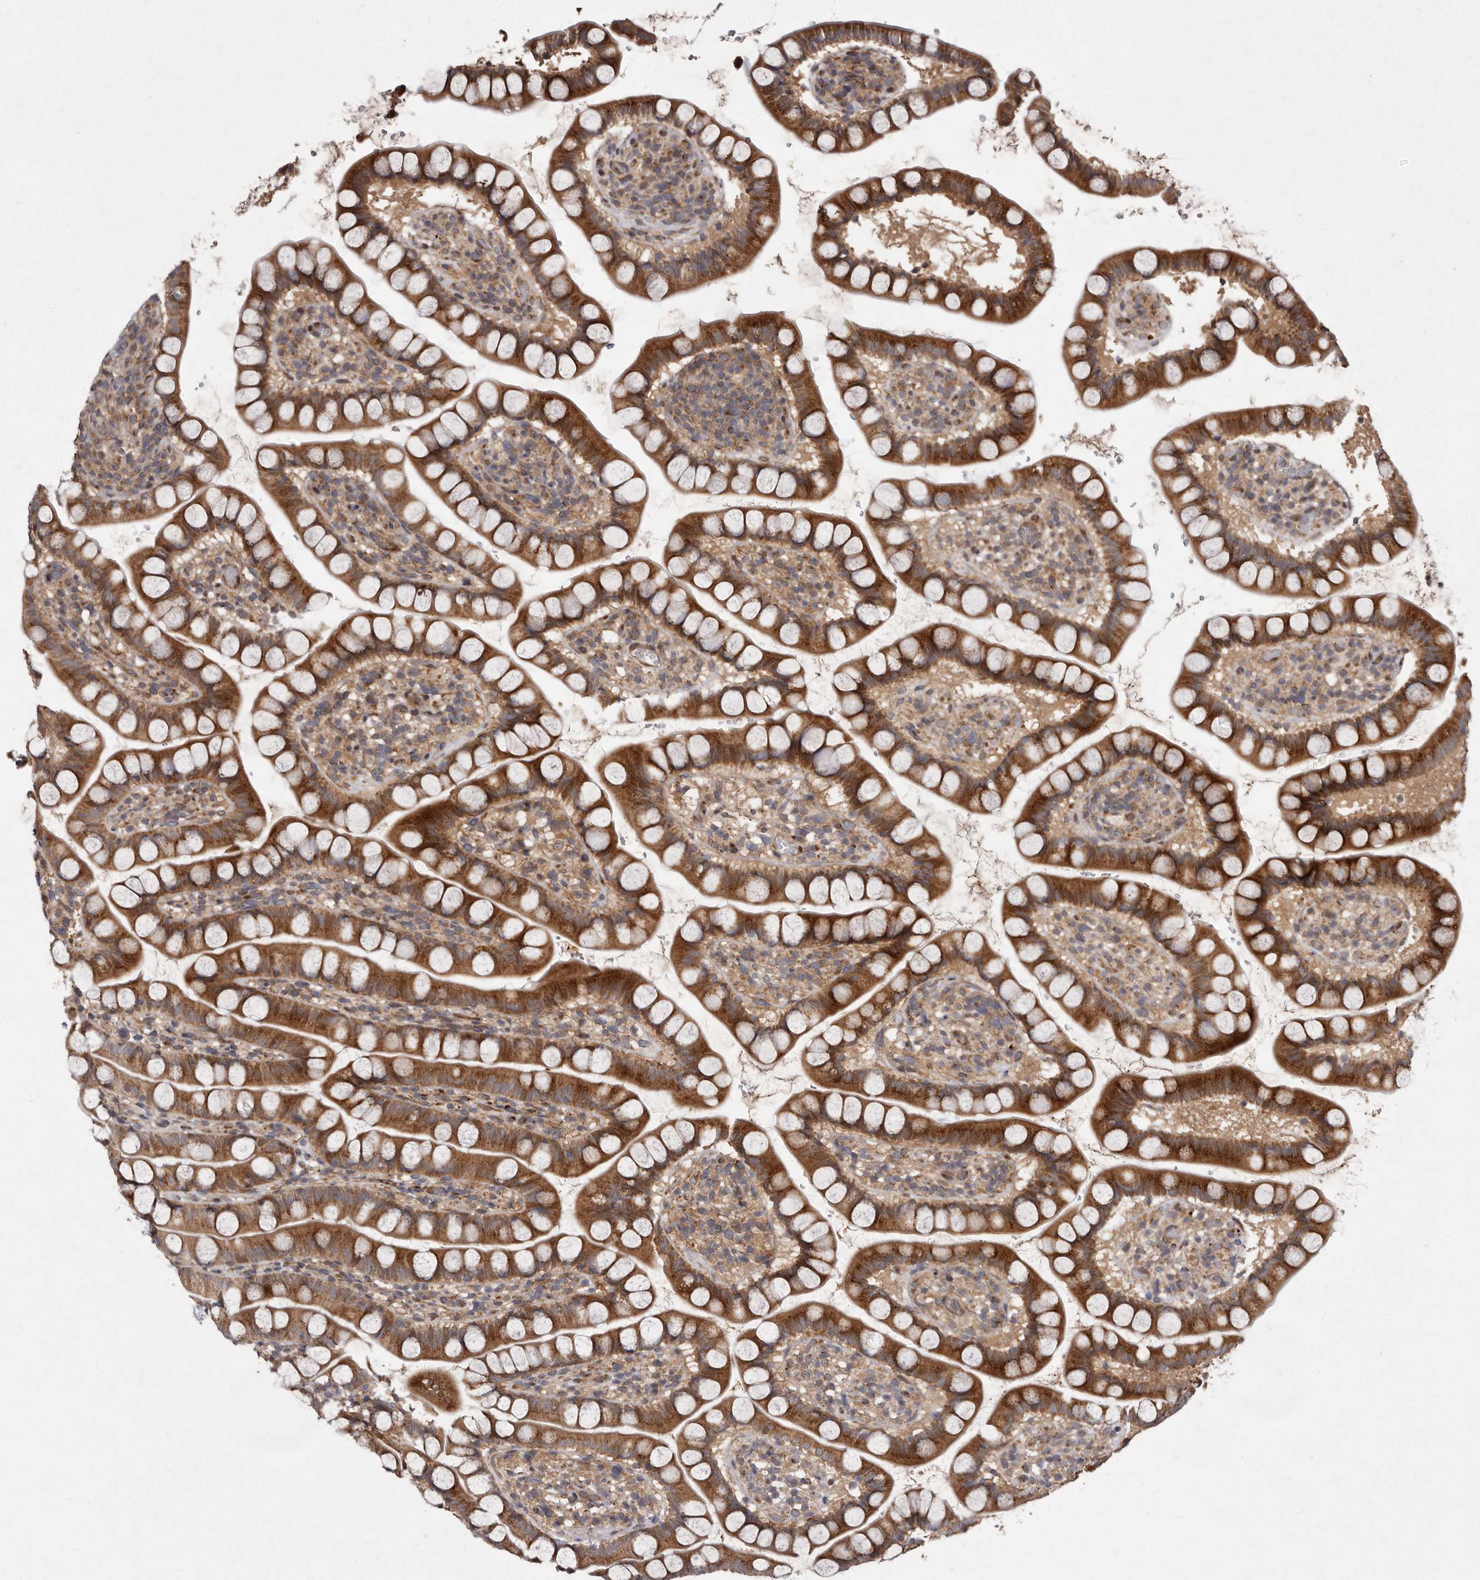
{"staining": {"intensity": "strong", "quantity": ">75%", "location": "cytoplasmic/membranous"}, "tissue": "small intestine", "cell_type": "Glandular cells", "image_type": "normal", "snomed": [{"axis": "morphology", "description": "Normal tissue, NOS"}, {"axis": "topography", "description": "Small intestine"}], "caption": "Small intestine stained for a protein (brown) displays strong cytoplasmic/membranous positive positivity in about >75% of glandular cells.", "gene": "FLAD1", "patient": {"sex": "female", "age": 84}}